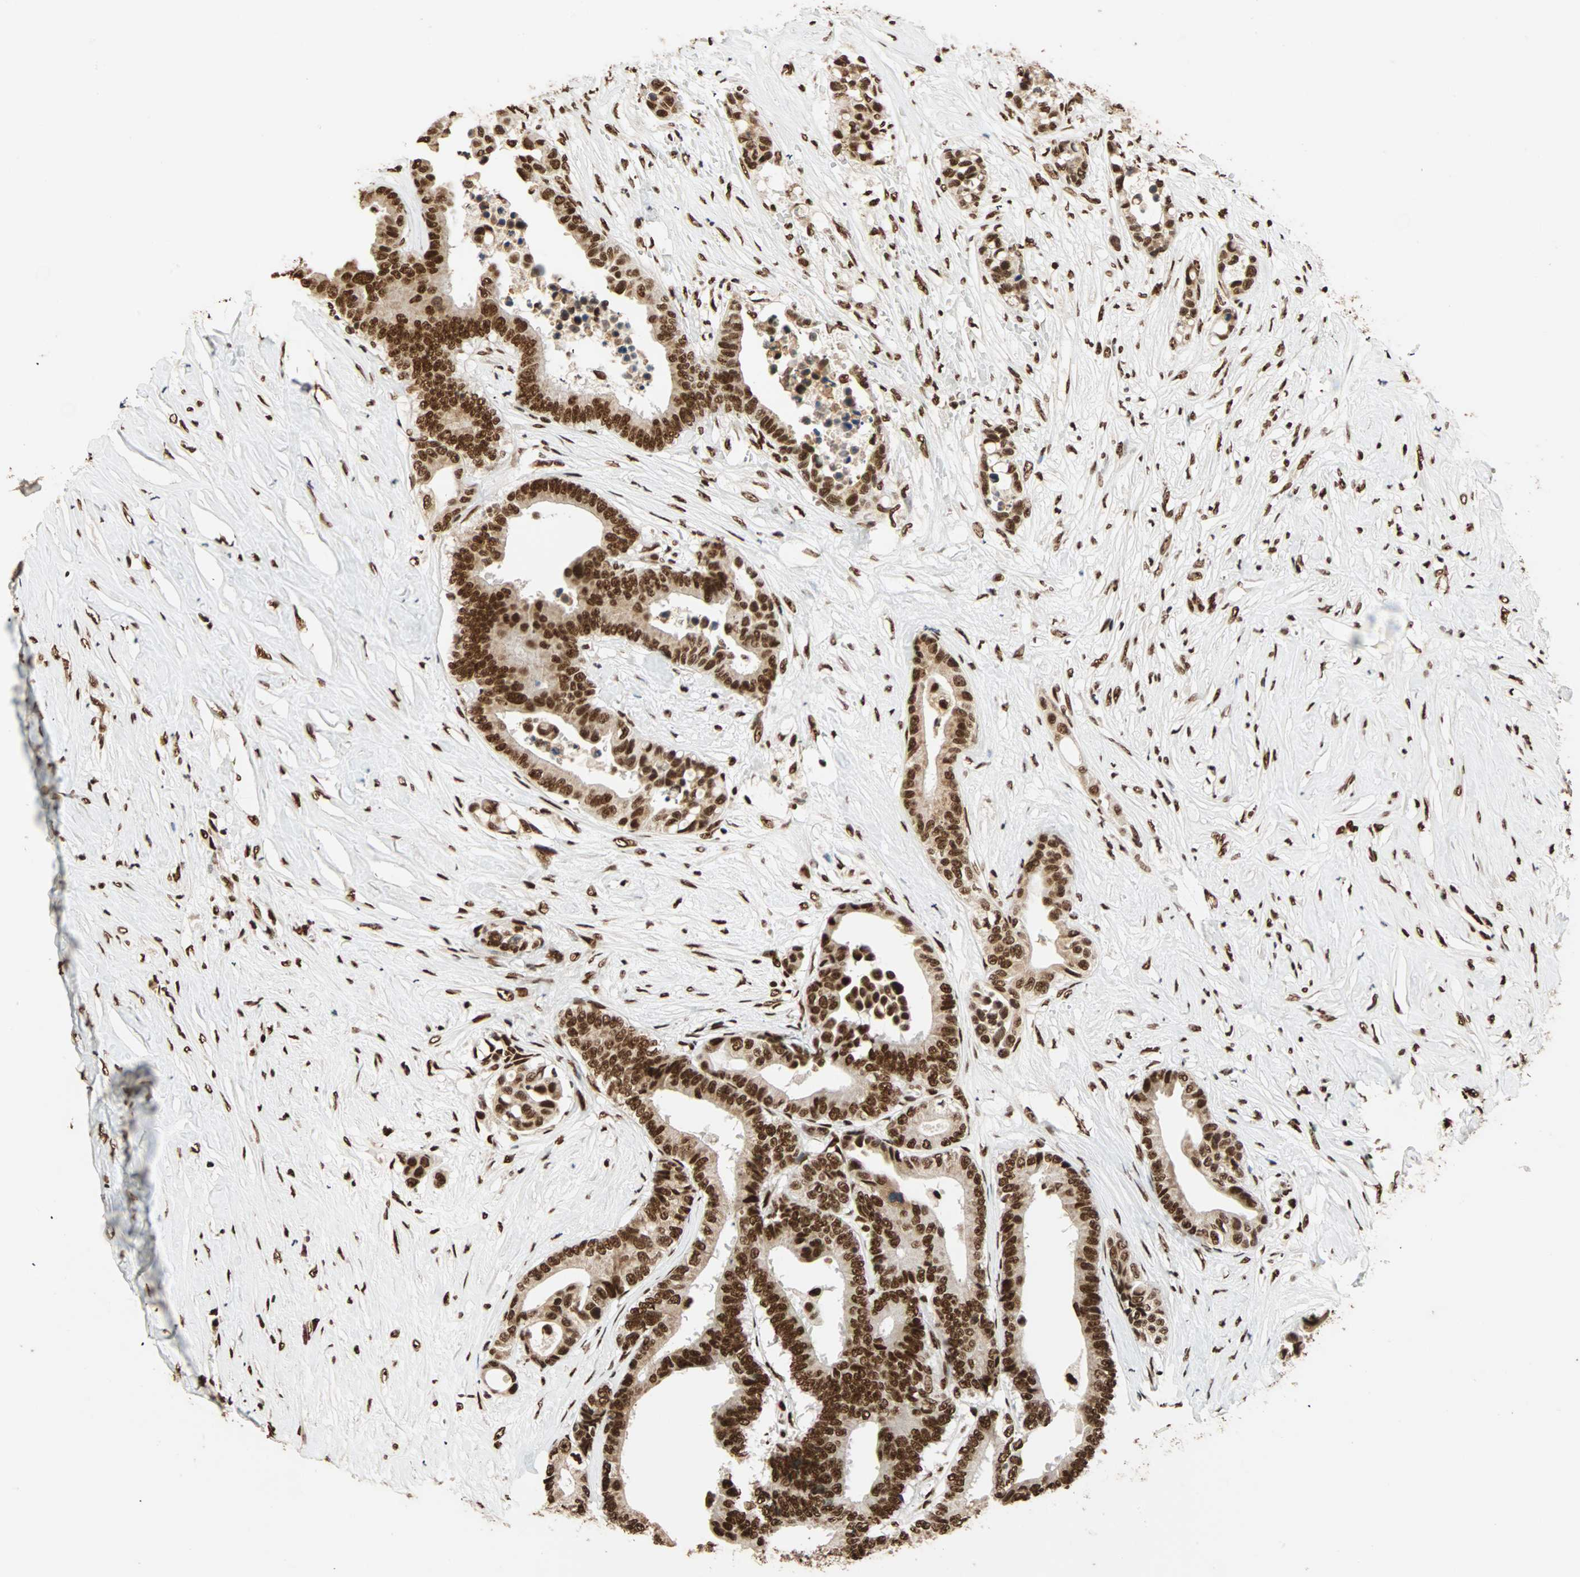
{"staining": {"intensity": "strong", "quantity": ">75%", "location": "nuclear"}, "tissue": "colorectal cancer", "cell_type": "Tumor cells", "image_type": "cancer", "snomed": [{"axis": "morphology", "description": "Normal tissue, NOS"}, {"axis": "morphology", "description": "Adenocarcinoma, NOS"}, {"axis": "topography", "description": "Colon"}], "caption": "Colorectal cancer (adenocarcinoma) was stained to show a protein in brown. There is high levels of strong nuclear positivity in approximately >75% of tumor cells.", "gene": "ILF2", "patient": {"sex": "male", "age": 82}}